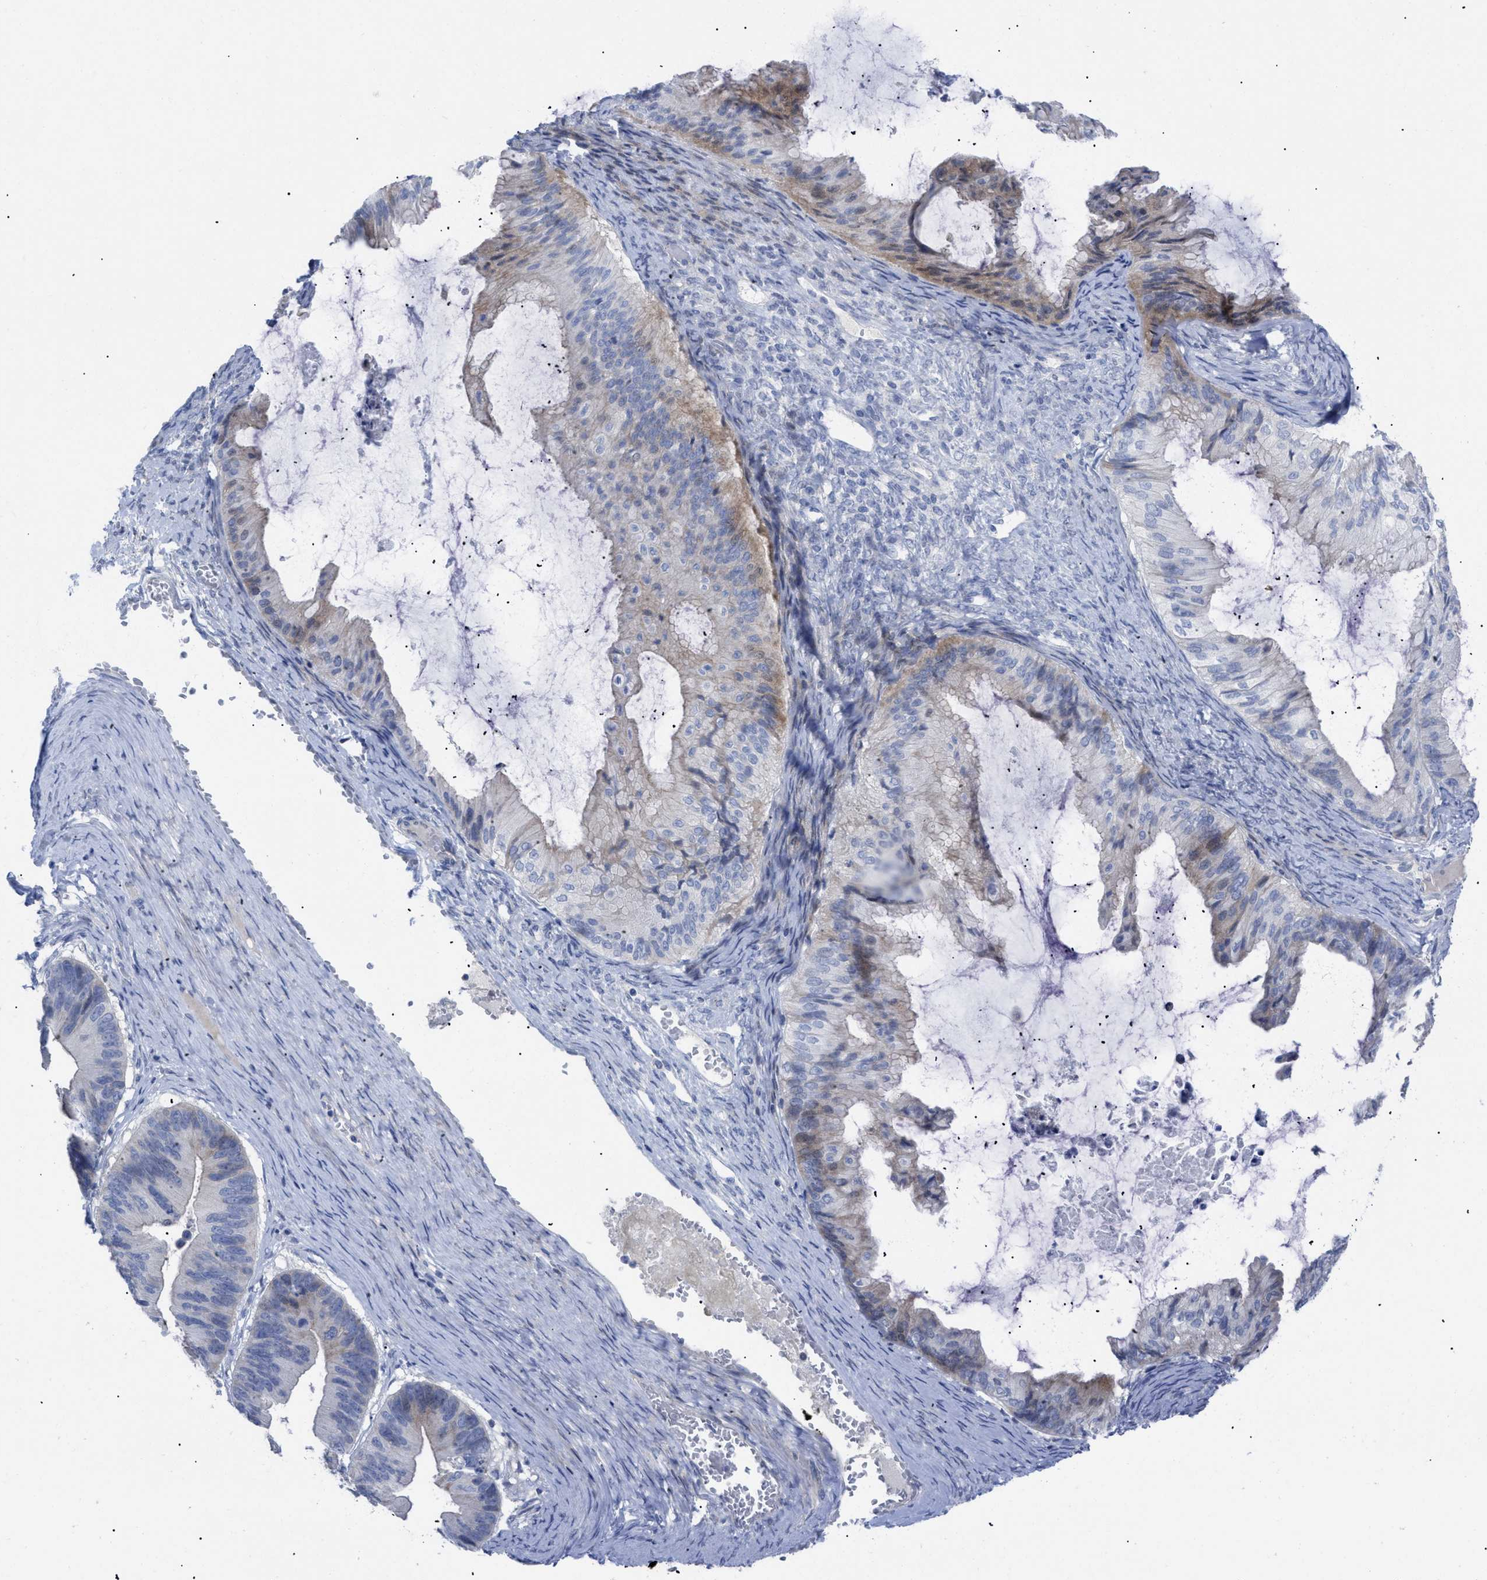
{"staining": {"intensity": "moderate", "quantity": "25%-75%", "location": "cytoplasmic/membranous"}, "tissue": "ovarian cancer", "cell_type": "Tumor cells", "image_type": "cancer", "snomed": [{"axis": "morphology", "description": "Cystadenocarcinoma, mucinous, NOS"}, {"axis": "topography", "description": "Ovary"}], "caption": "Ovarian cancer stained for a protein displays moderate cytoplasmic/membranous positivity in tumor cells.", "gene": "CAV3", "patient": {"sex": "female", "age": 61}}